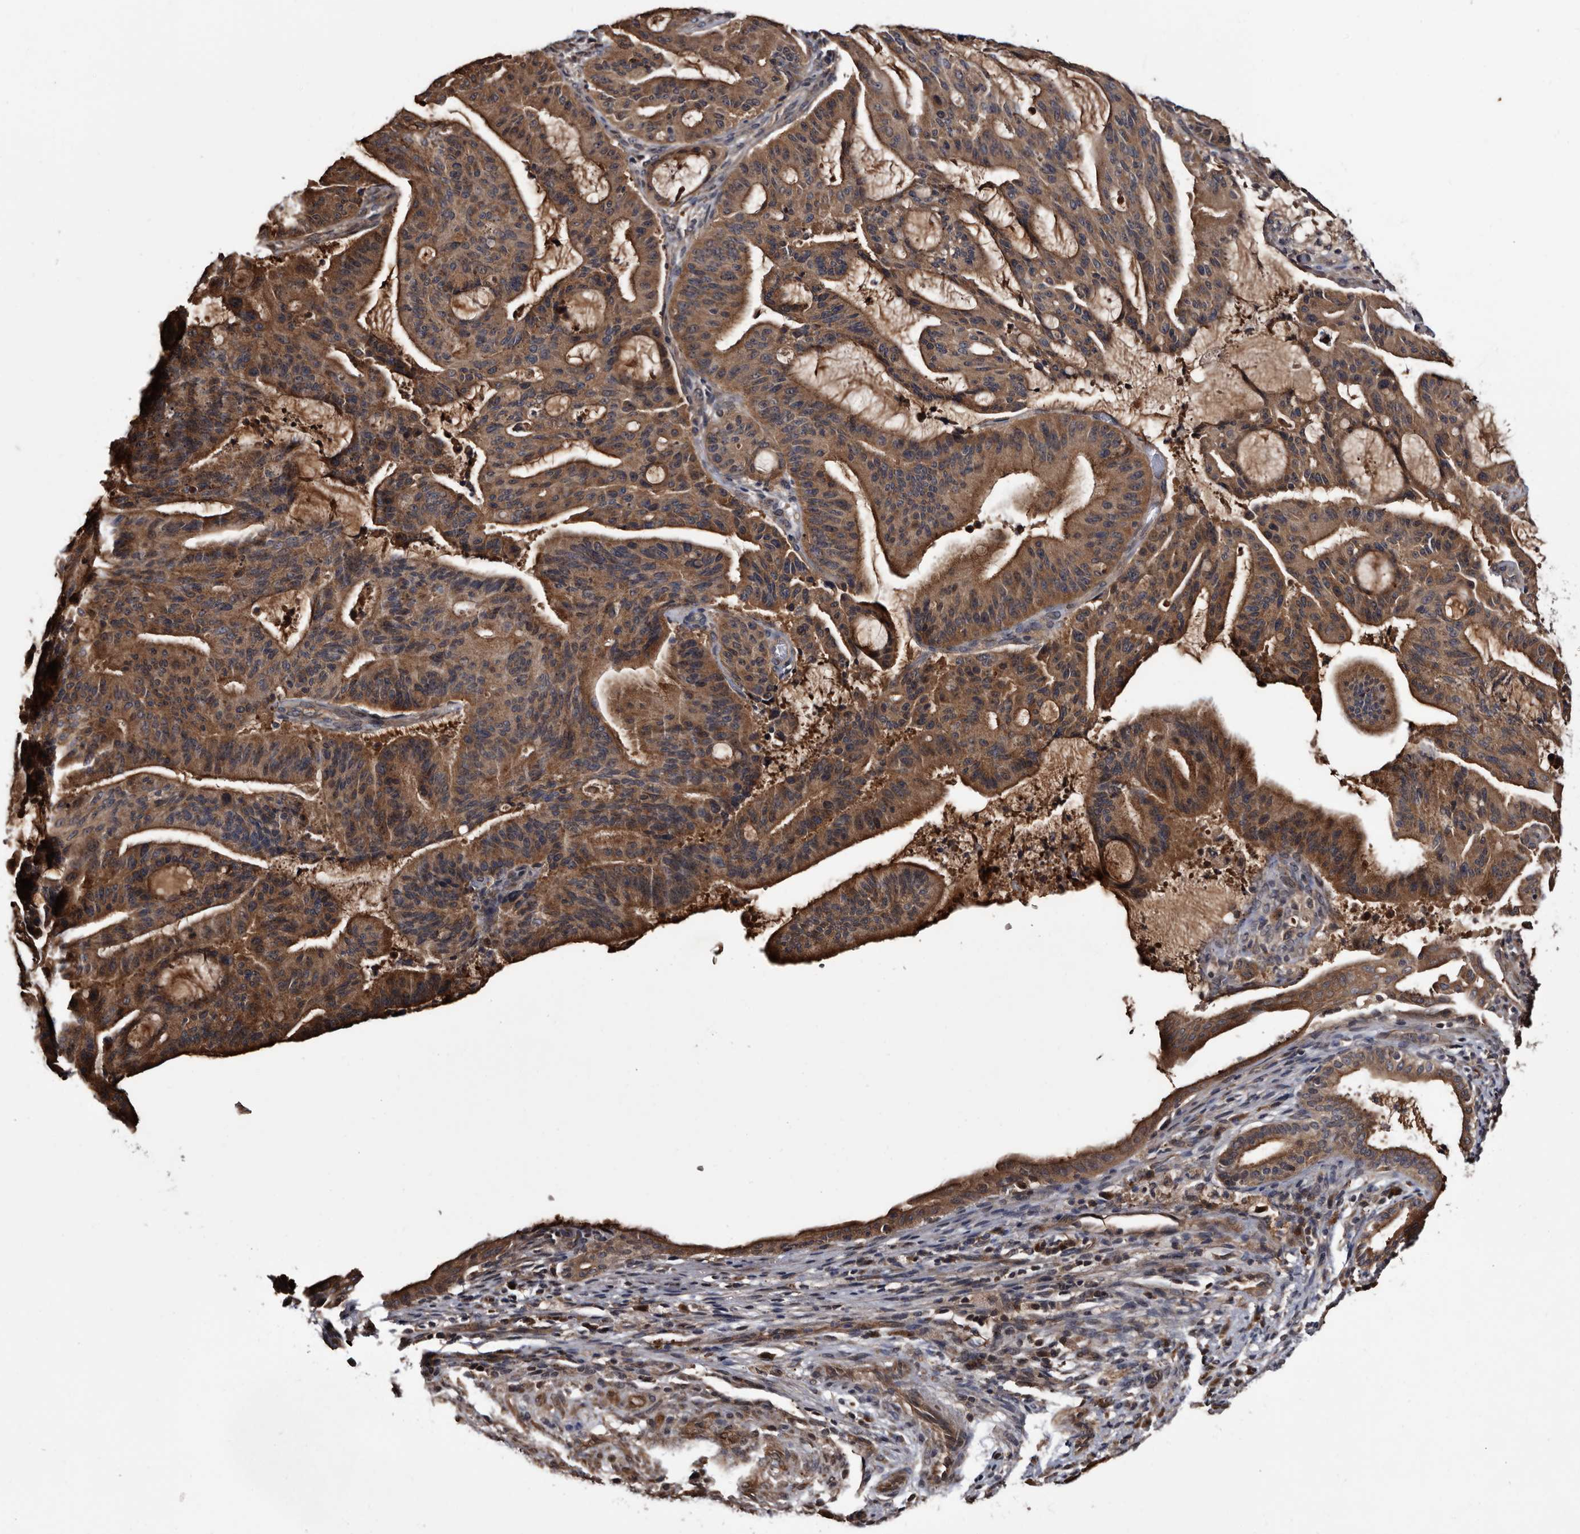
{"staining": {"intensity": "strong", "quantity": ">75%", "location": "cytoplasmic/membranous"}, "tissue": "liver cancer", "cell_type": "Tumor cells", "image_type": "cancer", "snomed": [{"axis": "morphology", "description": "Normal tissue, NOS"}, {"axis": "morphology", "description": "Cholangiocarcinoma"}, {"axis": "topography", "description": "Liver"}, {"axis": "topography", "description": "Peripheral nerve tissue"}], "caption": "DAB immunohistochemical staining of human liver cancer displays strong cytoplasmic/membranous protein staining in about >75% of tumor cells. The staining was performed using DAB (3,3'-diaminobenzidine), with brown indicating positive protein expression. Nuclei are stained blue with hematoxylin.", "gene": "TTI2", "patient": {"sex": "female", "age": 73}}